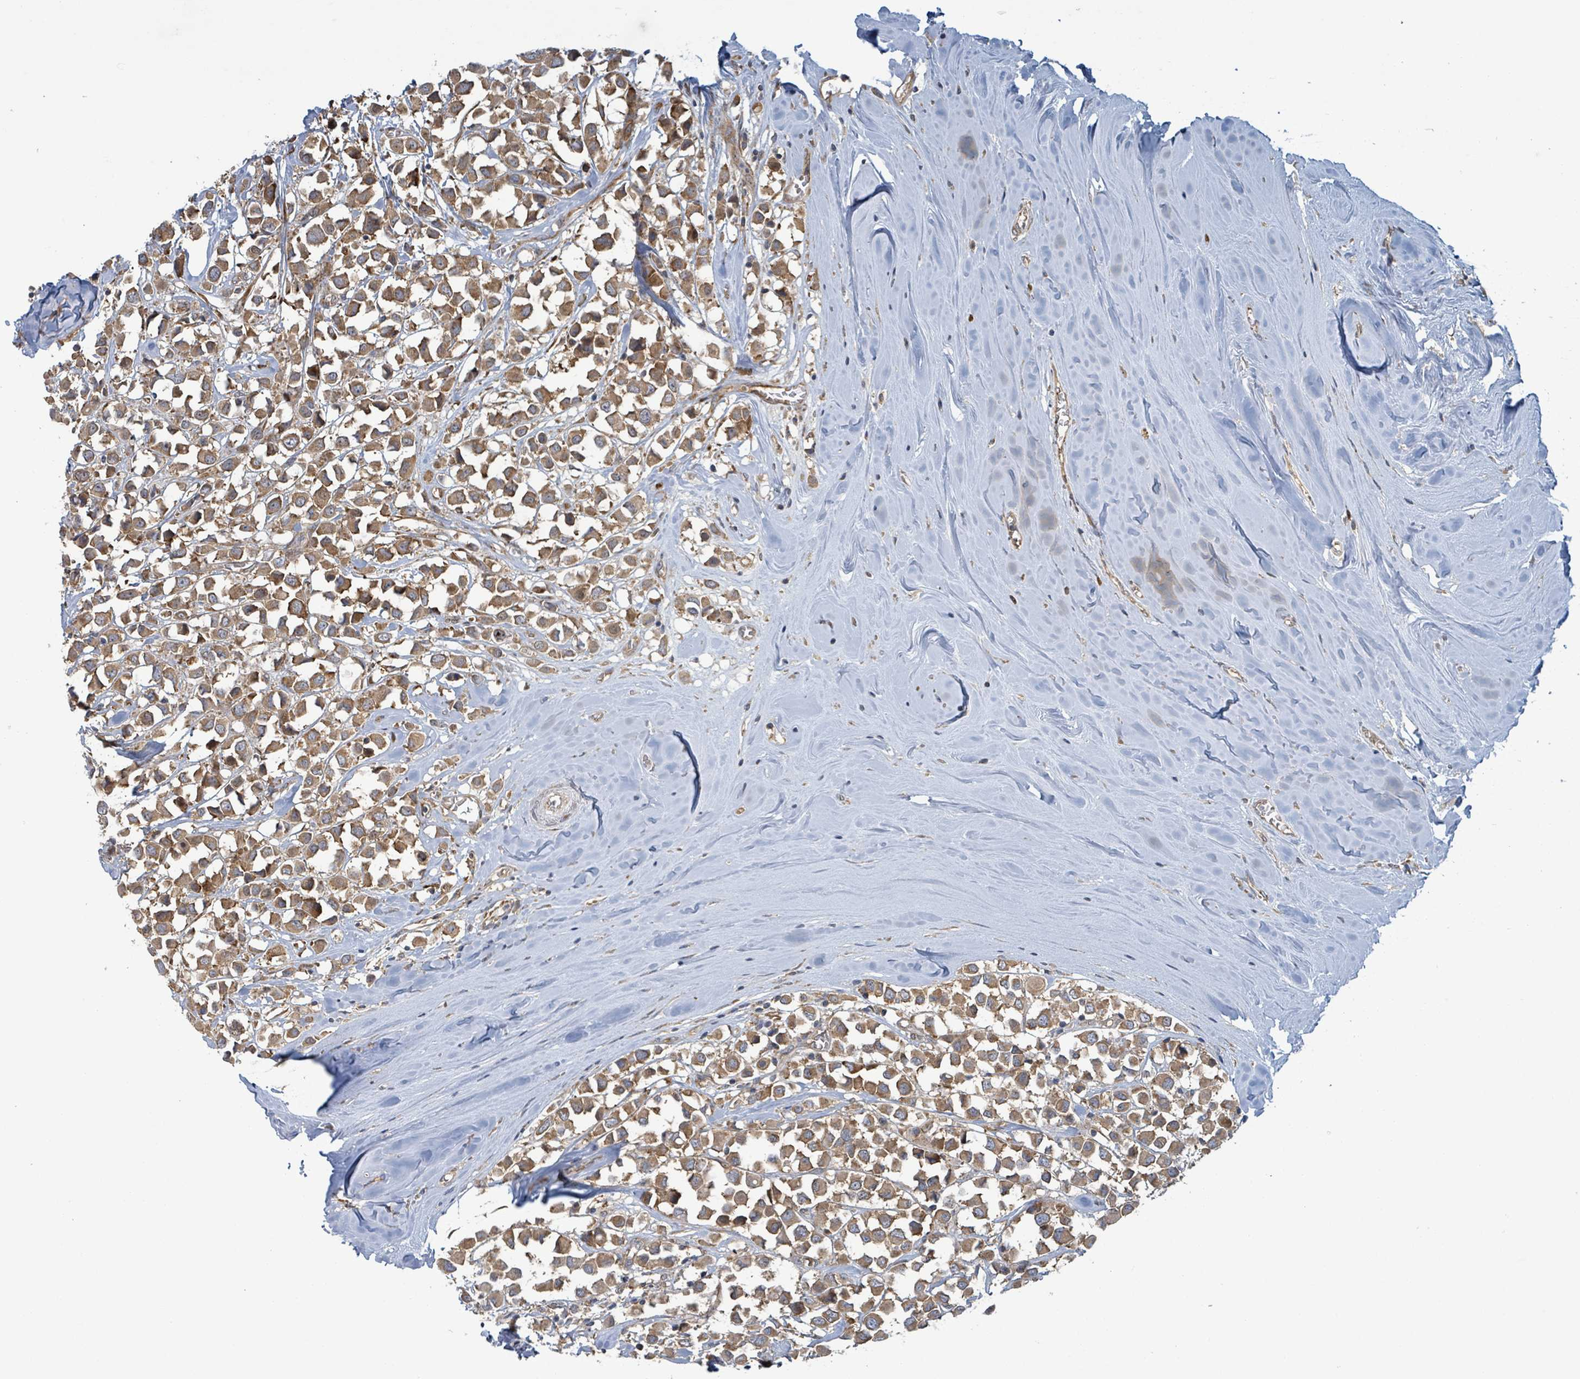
{"staining": {"intensity": "moderate", "quantity": ">75%", "location": "cytoplasmic/membranous"}, "tissue": "breast cancer", "cell_type": "Tumor cells", "image_type": "cancer", "snomed": [{"axis": "morphology", "description": "Duct carcinoma"}, {"axis": "topography", "description": "Breast"}], "caption": "A brown stain highlights moderate cytoplasmic/membranous staining of a protein in breast cancer tumor cells.", "gene": "OR51E1", "patient": {"sex": "female", "age": 61}}